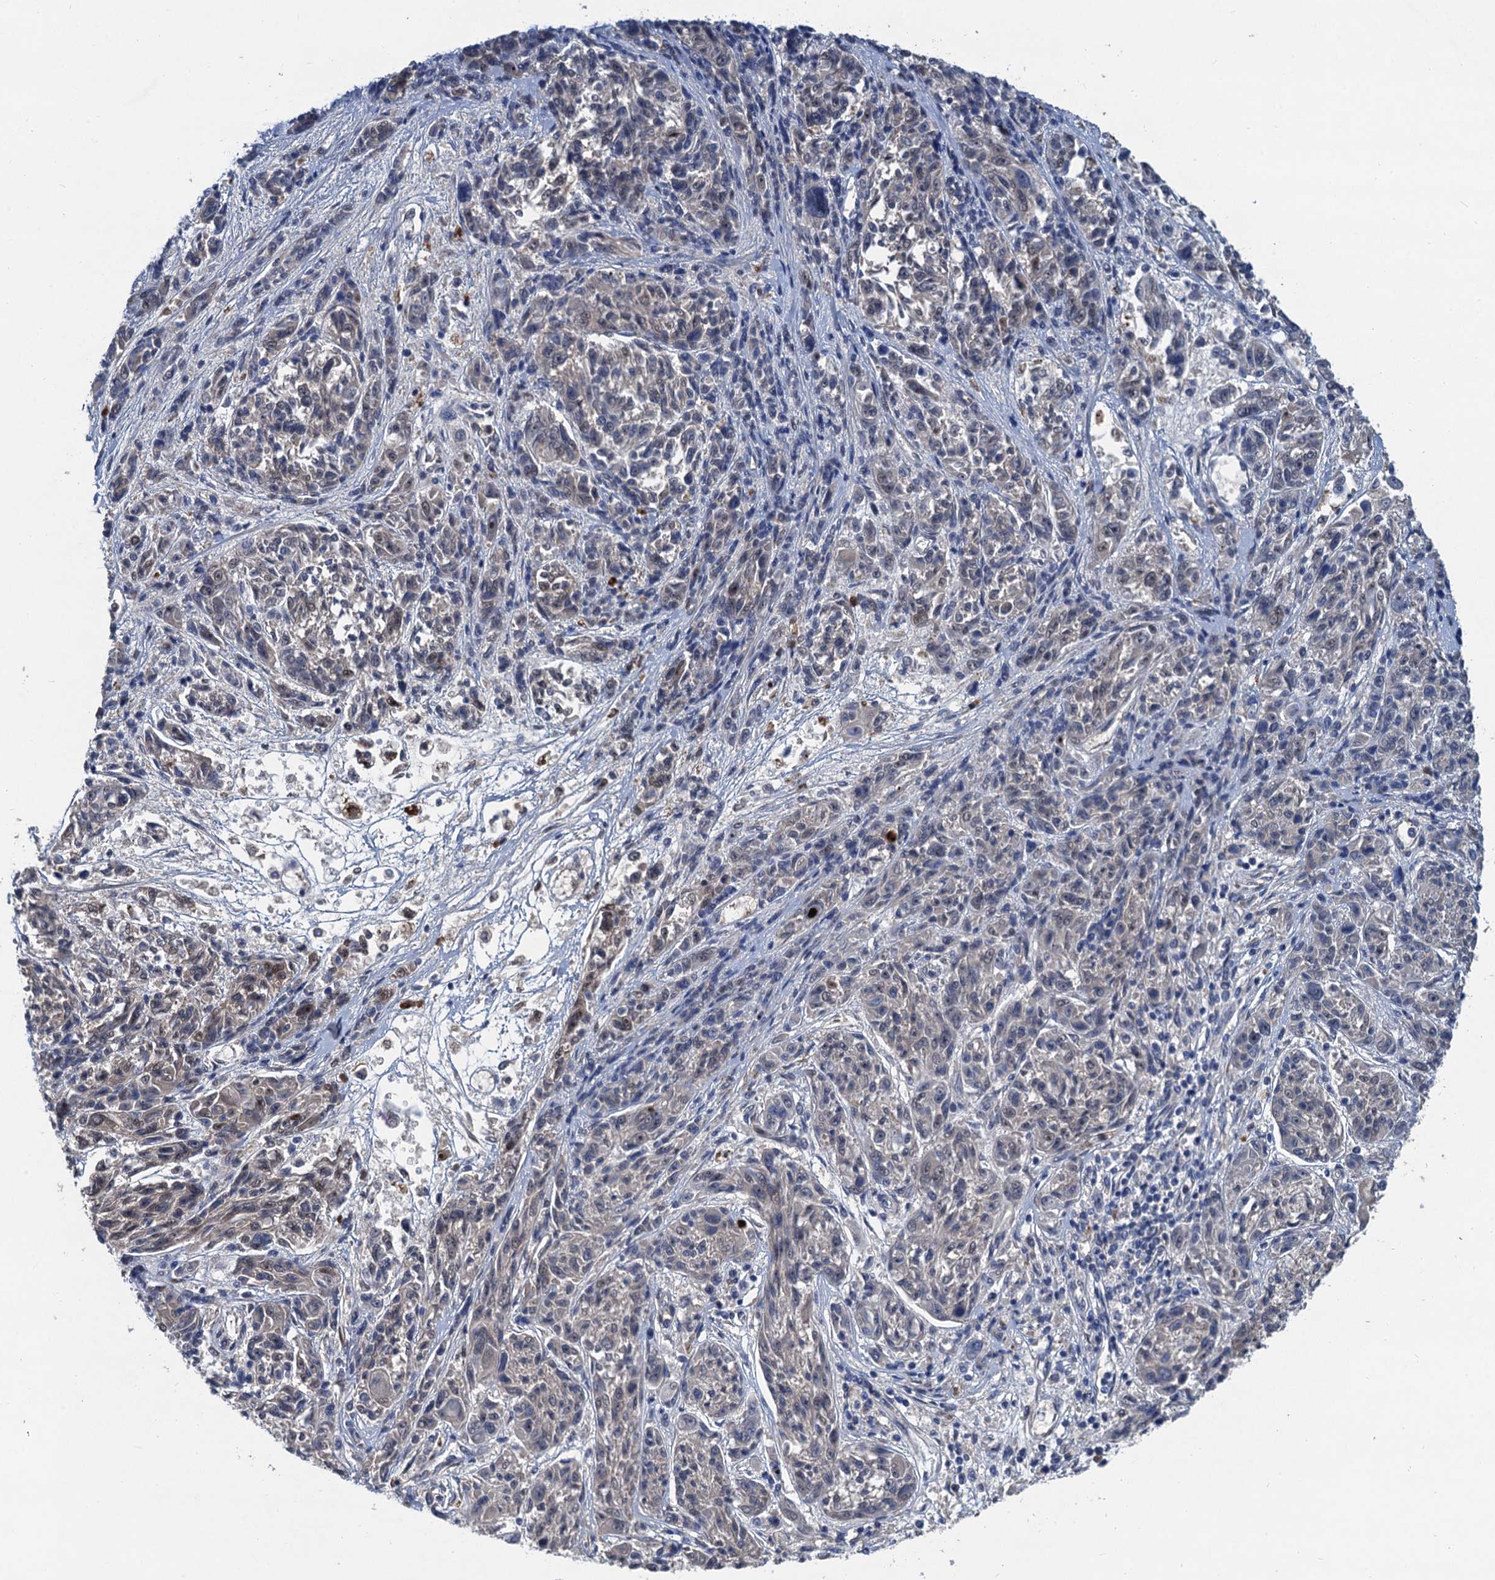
{"staining": {"intensity": "negative", "quantity": "none", "location": "none"}, "tissue": "melanoma", "cell_type": "Tumor cells", "image_type": "cancer", "snomed": [{"axis": "morphology", "description": "Malignant melanoma, NOS"}, {"axis": "topography", "description": "Skin"}], "caption": "Immunohistochemistry (IHC) of human malignant melanoma shows no expression in tumor cells. The staining was performed using DAB to visualize the protein expression in brown, while the nuclei were stained in blue with hematoxylin (Magnification: 20x).", "gene": "TRAF7", "patient": {"sex": "male", "age": 53}}